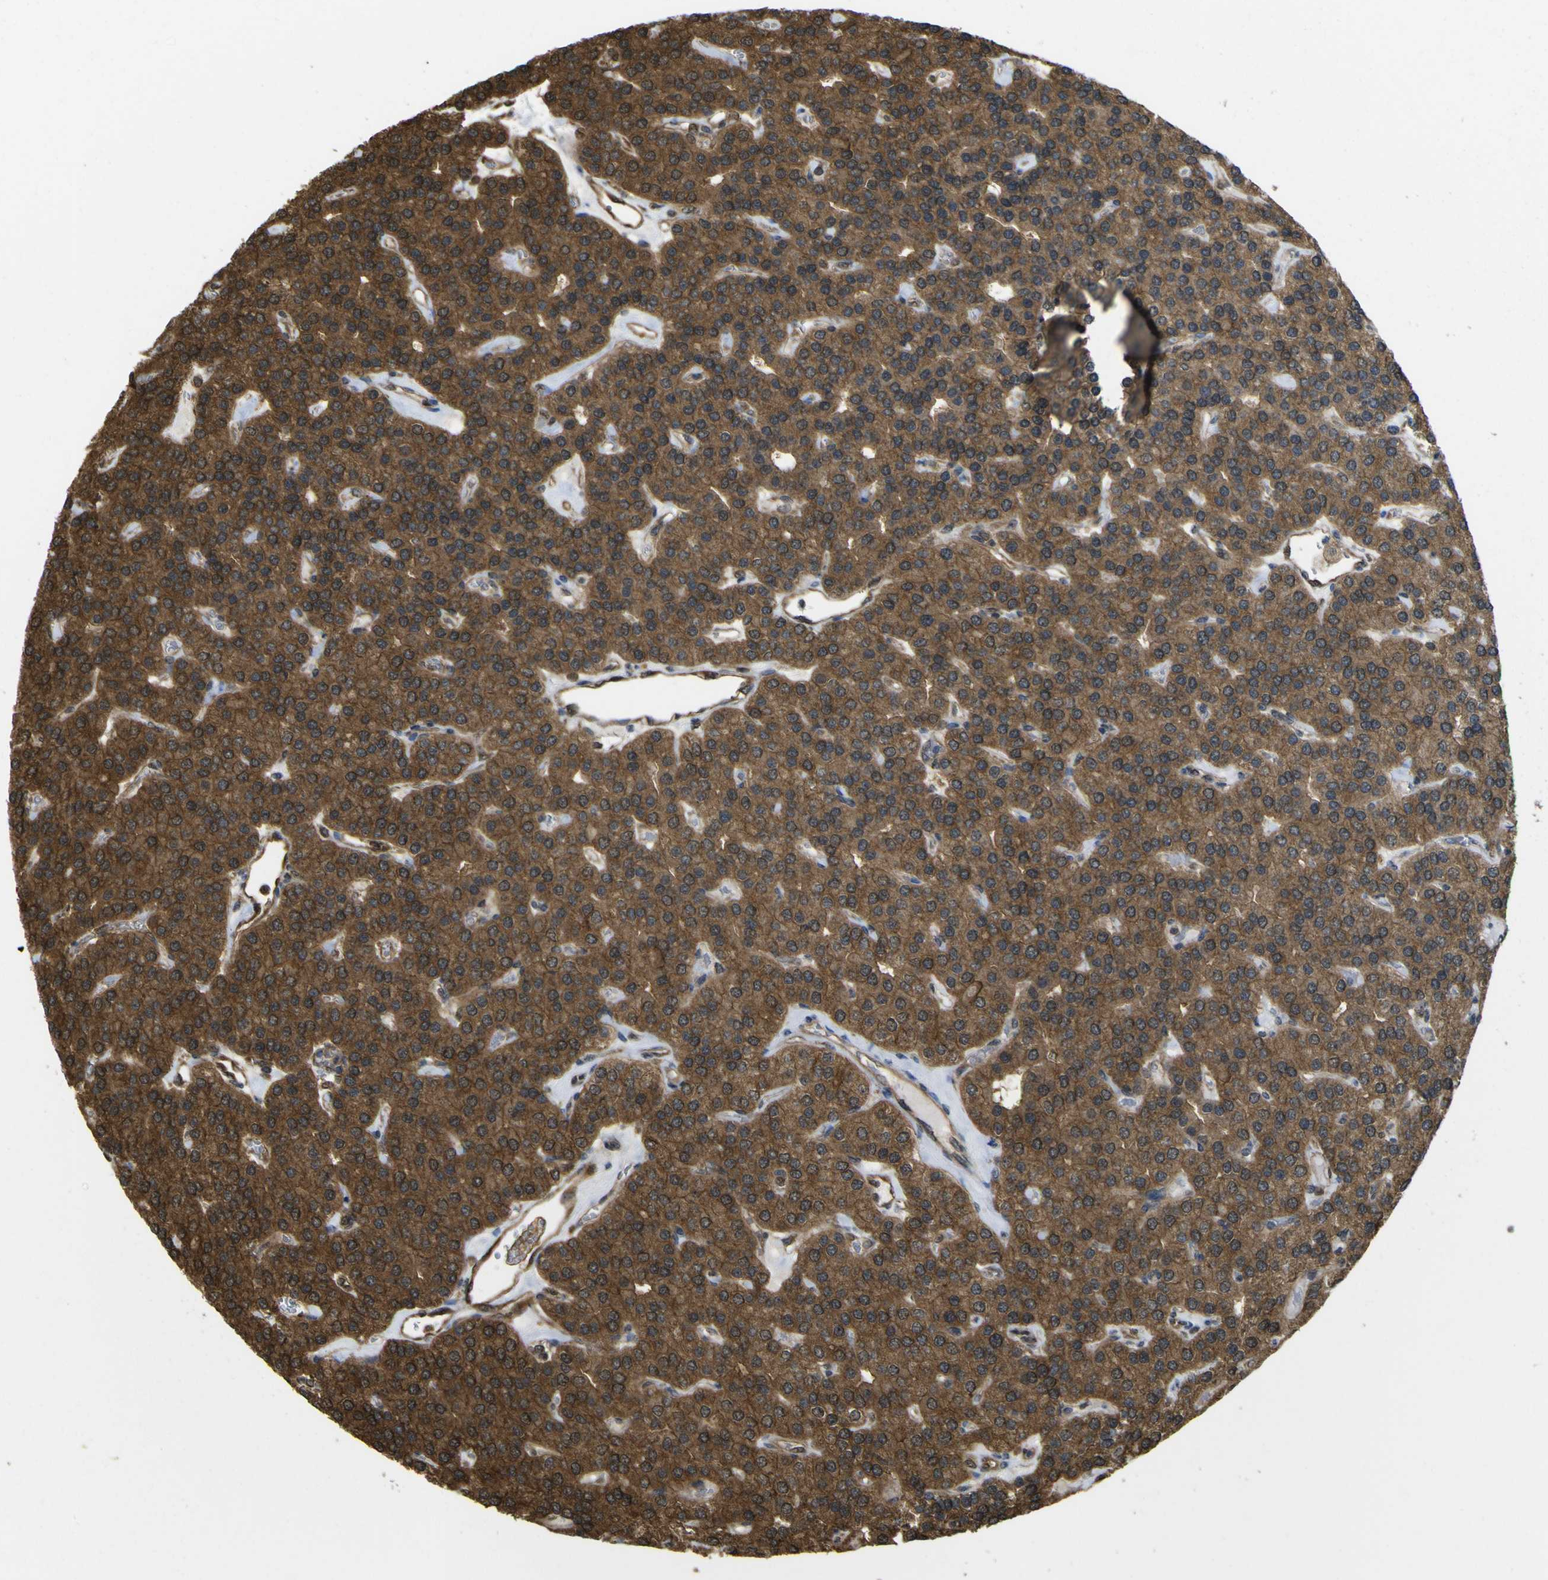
{"staining": {"intensity": "strong", "quantity": ">75%", "location": "cytoplasmic/membranous"}, "tissue": "parathyroid gland", "cell_type": "Glandular cells", "image_type": "normal", "snomed": [{"axis": "morphology", "description": "Normal tissue, NOS"}, {"axis": "morphology", "description": "Adenoma, NOS"}, {"axis": "topography", "description": "Parathyroid gland"}], "caption": "A high-resolution image shows IHC staining of normal parathyroid gland, which demonstrates strong cytoplasmic/membranous positivity in approximately >75% of glandular cells.", "gene": "YWHAG", "patient": {"sex": "female", "age": 86}}